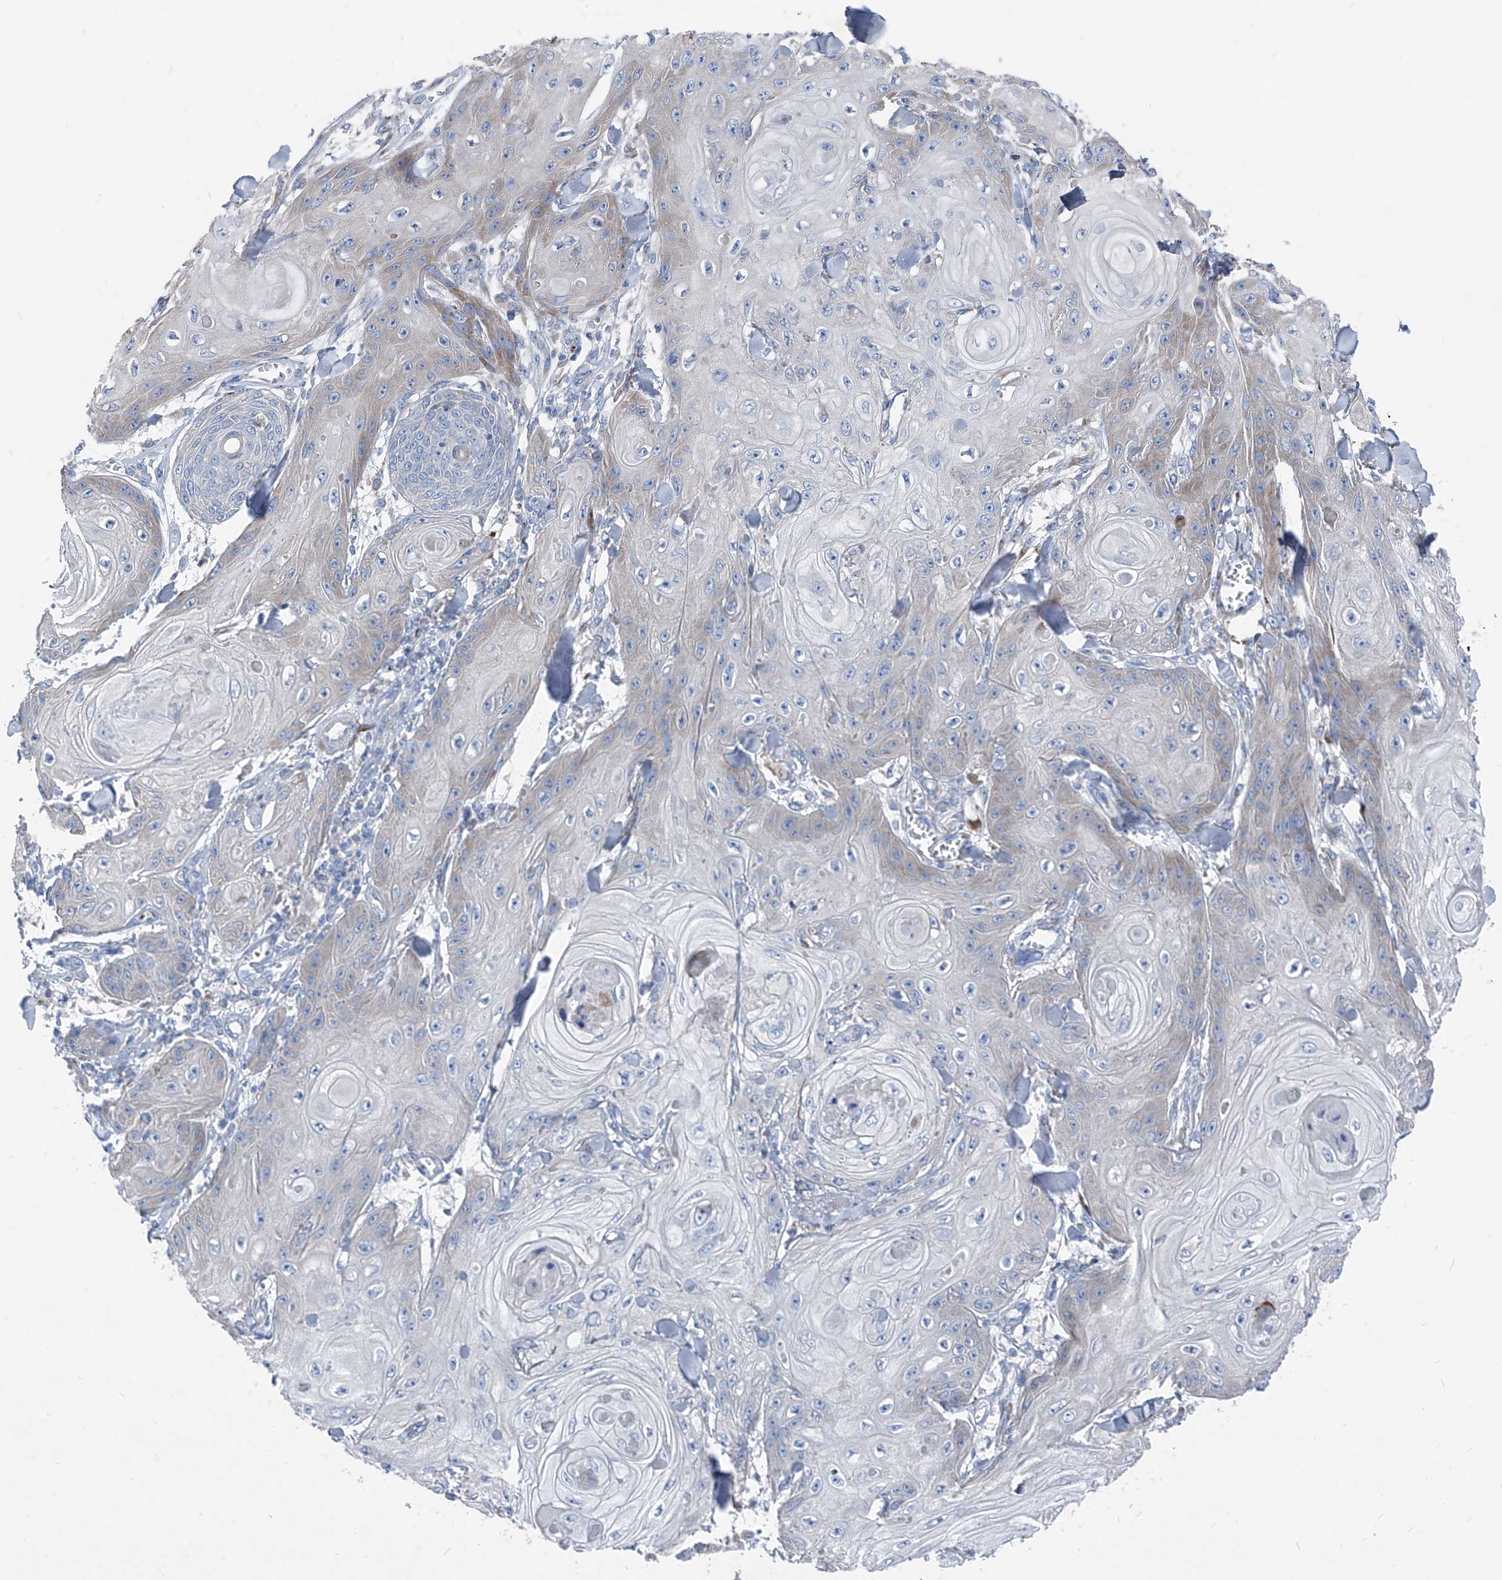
{"staining": {"intensity": "negative", "quantity": "none", "location": "none"}, "tissue": "skin cancer", "cell_type": "Tumor cells", "image_type": "cancer", "snomed": [{"axis": "morphology", "description": "Squamous cell carcinoma, NOS"}, {"axis": "topography", "description": "Skin"}], "caption": "Tumor cells are negative for brown protein staining in skin squamous cell carcinoma.", "gene": "IFI27", "patient": {"sex": "male", "age": 74}}